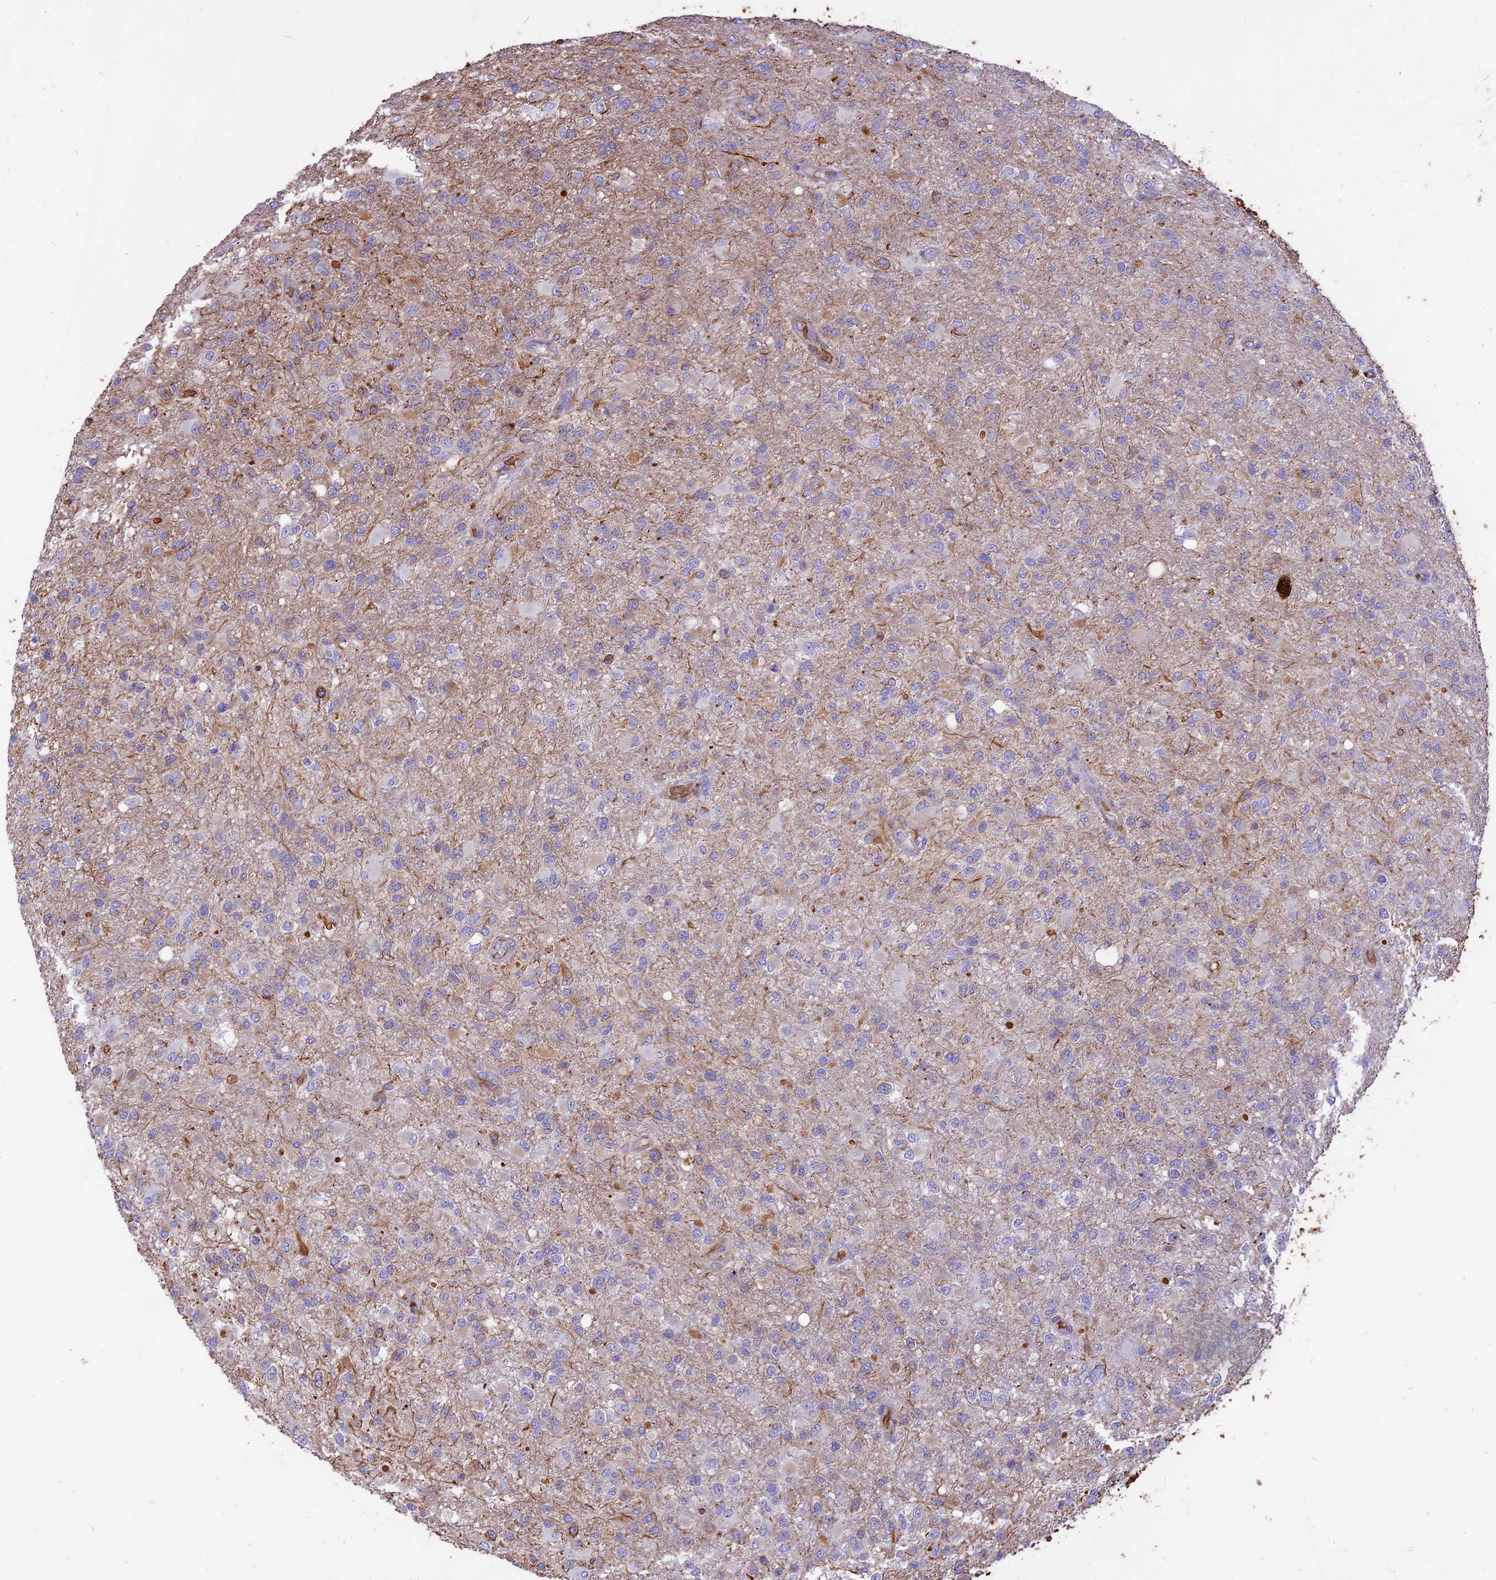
{"staining": {"intensity": "moderate", "quantity": "<25%", "location": "cytoplasmic/membranous"}, "tissue": "glioma", "cell_type": "Tumor cells", "image_type": "cancer", "snomed": [{"axis": "morphology", "description": "Glioma, malignant, High grade"}, {"axis": "topography", "description": "Brain"}], "caption": "A brown stain shows moderate cytoplasmic/membranous expression of a protein in human malignant glioma (high-grade) tumor cells.", "gene": "TTC4", "patient": {"sex": "female", "age": 74}}